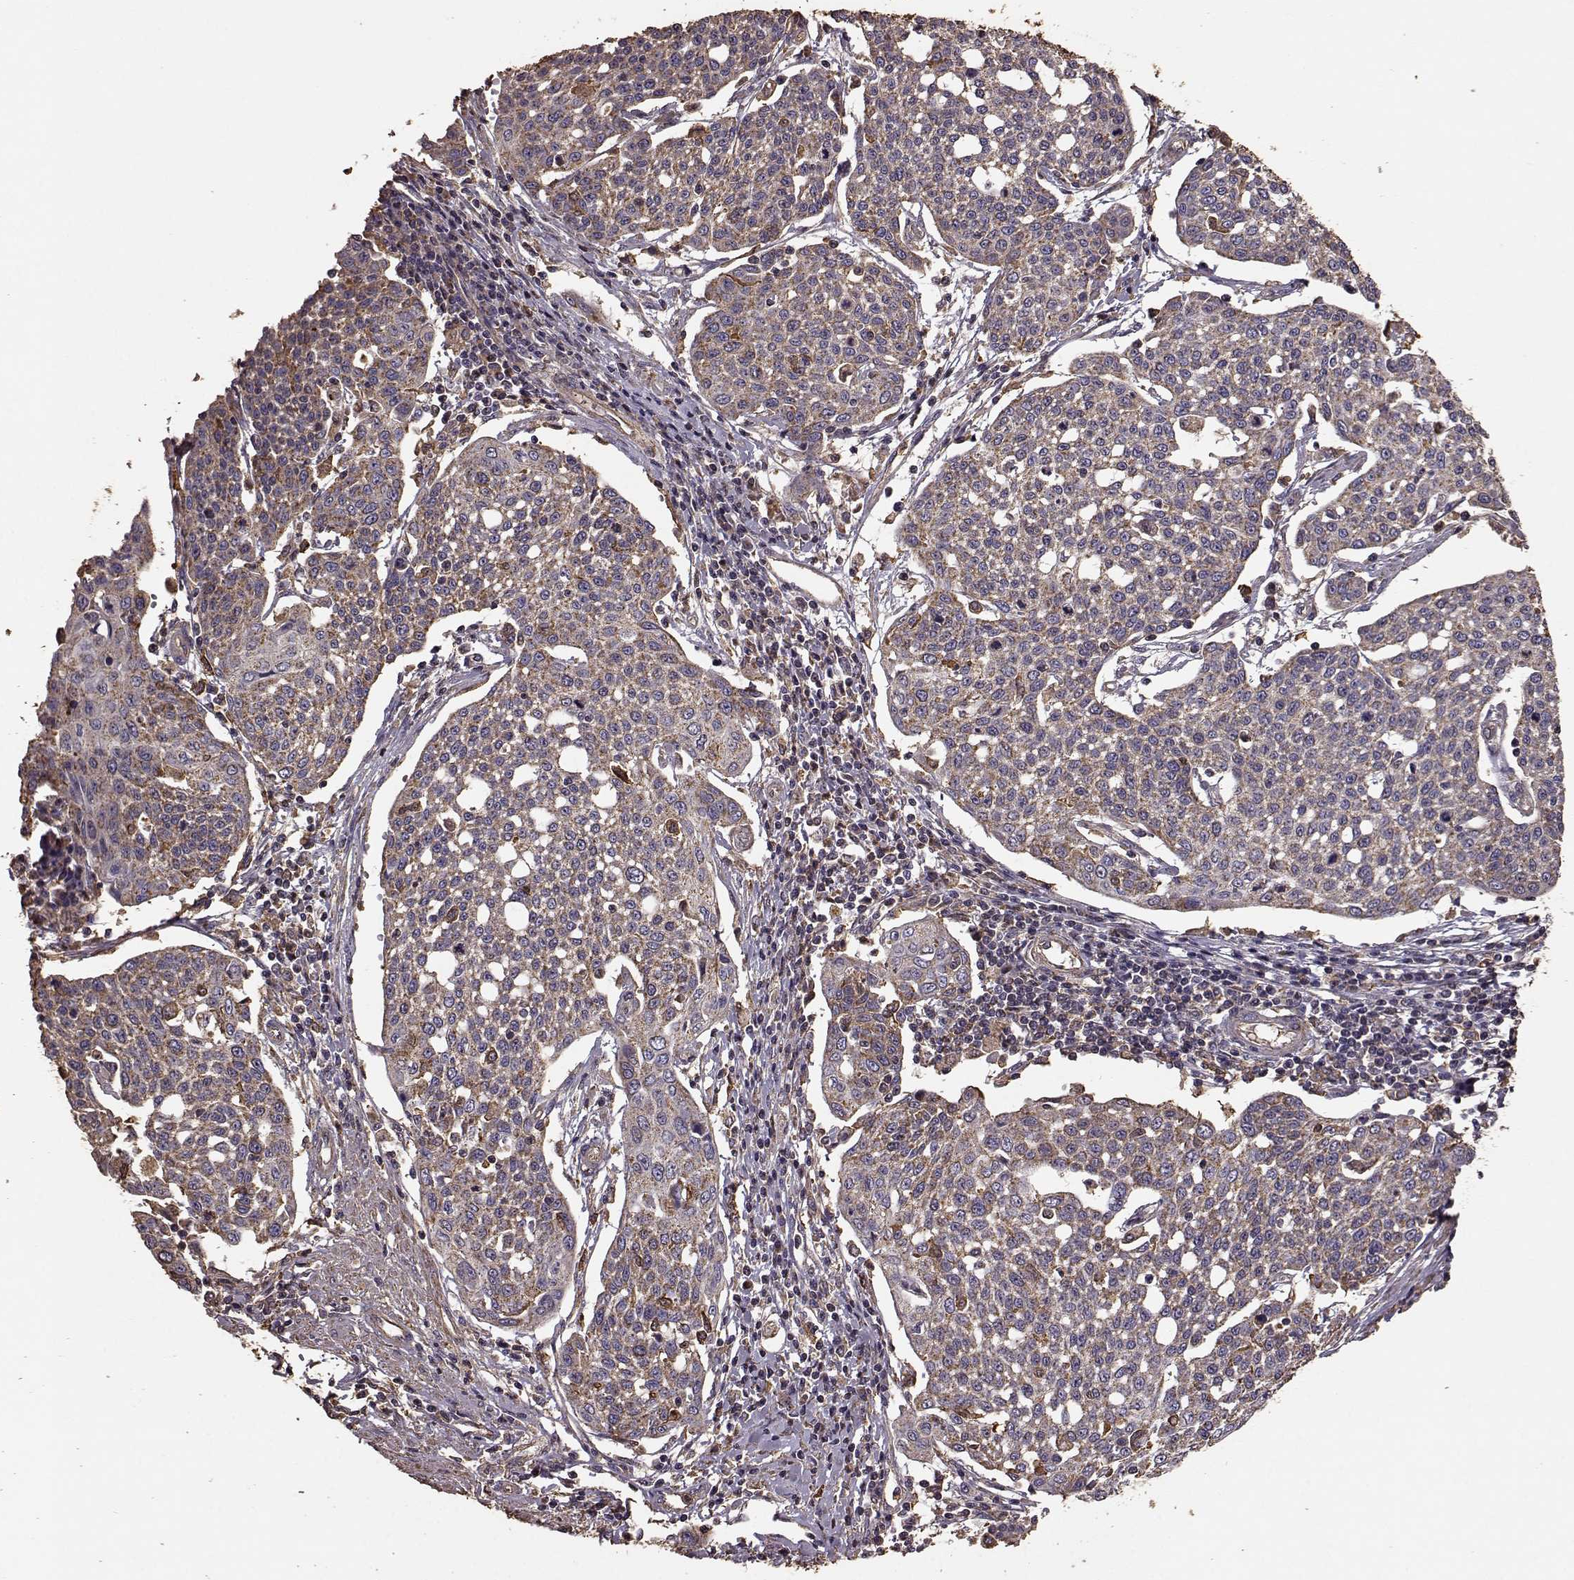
{"staining": {"intensity": "weak", "quantity": ">75%", "location": "cytoplasmic/membranous"}, "tissue": "cervical cancer", "cell_type": "Tumor cells", "image_type": "cancer", "snomed": [{"axis": "morphology", "description": "Squamous cell carcinoma, NOS"}, {"axis": "topography", "description": "Cervix"}], "caption": "Protein expression analysis of cervical cancer (squamous cell carcinoma) shows weak cytoplasmic/membranous staining in about >75% of tumor cells.", "gene": "PTGES2", "patient": {"sex": "female", "age": 34}}